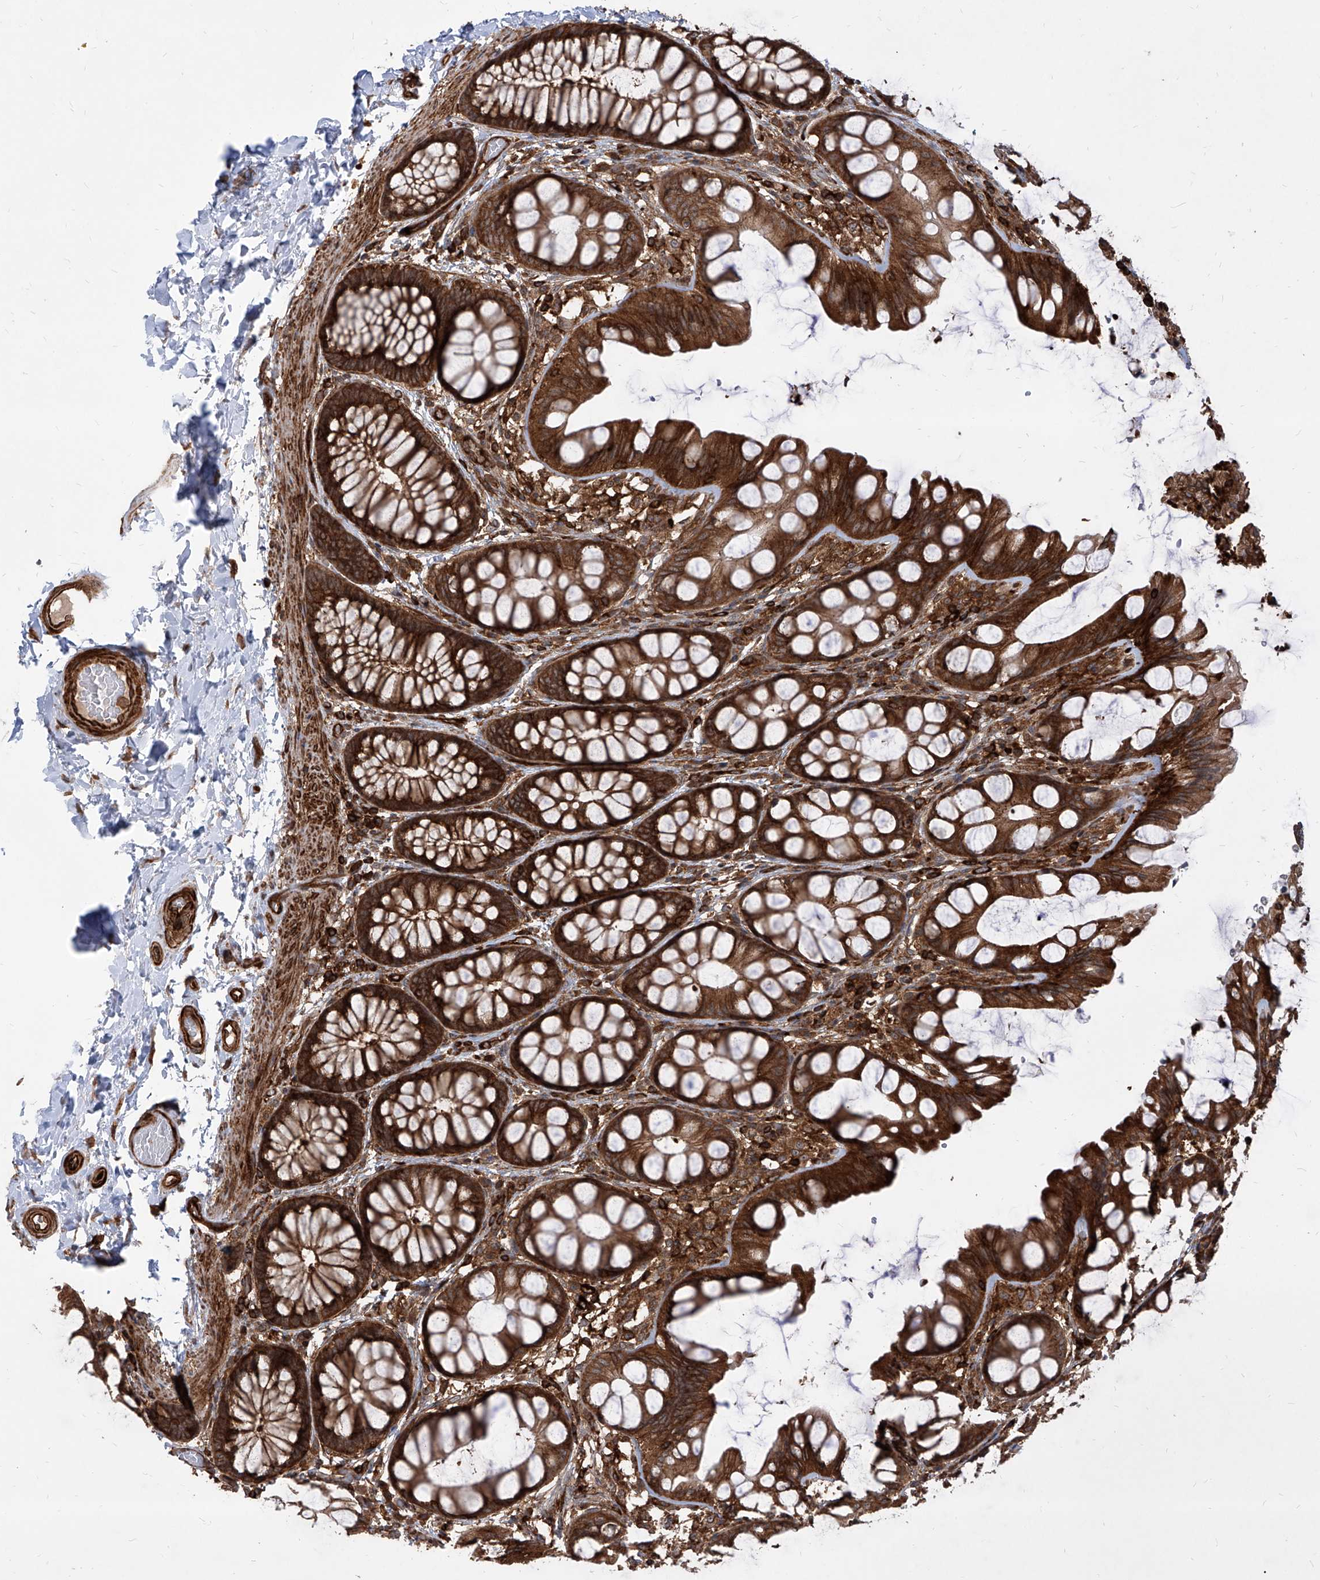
{"staining": {"intensity": "strong", "quantity": ">75%", "location": "cytoplasmic/membranous"}, "tissue": "colon", "cell_type": "Endothelial cells", "image_type": "normal", "snomed": [{"axis": "morphology", "description": "Normal tissue, NOS"}, {"axis": "topography", "description": "Colon"}], "caption": "Brown immunohistochemical staining in unremarkable colon exhibits strong cytoplasmic/membranous staining in about >75% of endothelial cells. The staining is performed using DAB (3,3'-diaminobenzidine) brown chromogen to label protein expression. The nuclei are counter-stained blue using hematoxylin.", "gene": "MAGED2", "patient": {"sex": "male", "age": 47}}